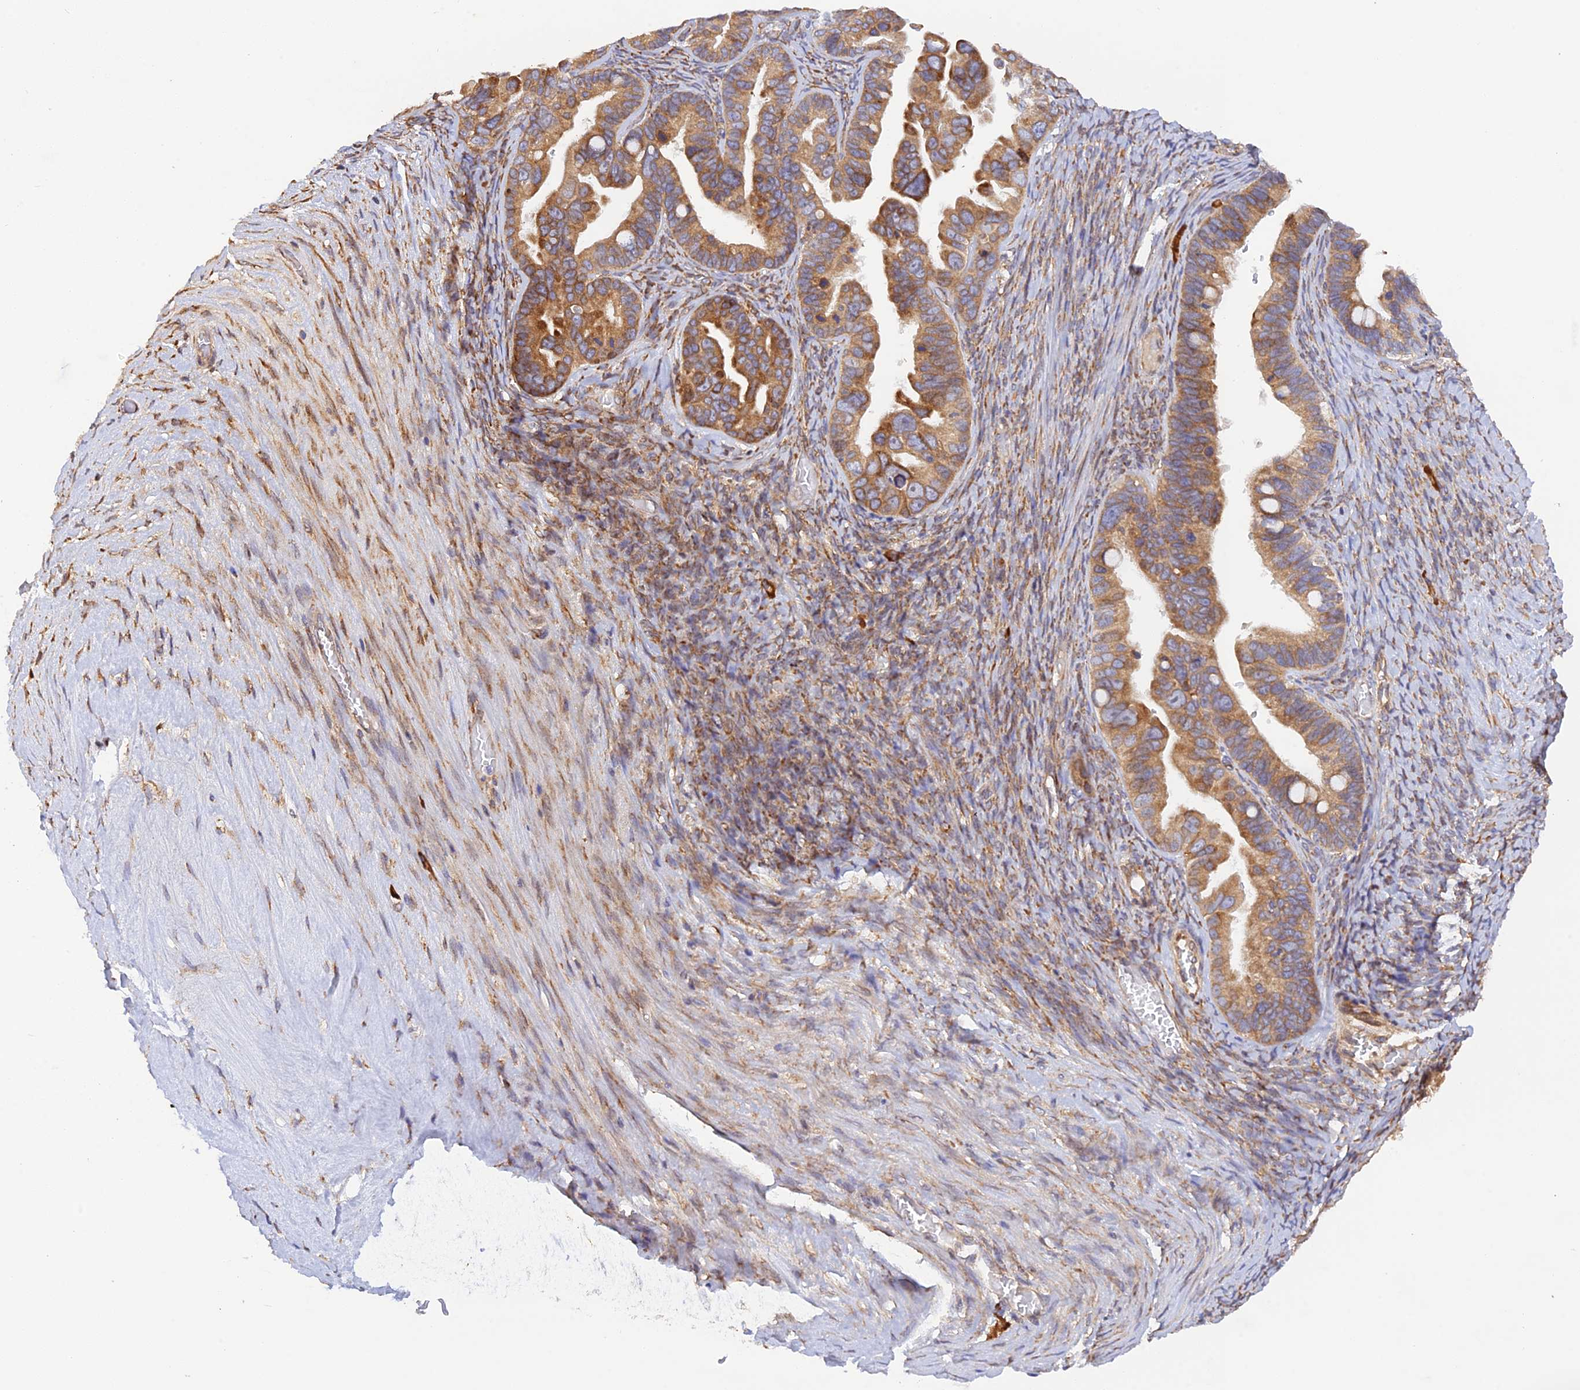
{"staining": {"intensity": "moderate", "quantity": ">75%", "location": "cytoplasmic/membranous"}, "tissue": "ovarian cancer", "cell_type": "Tumor cells", "image_type": "cancer", "snomed": [{"axis": "morphology", "description": "Cystadenocarcinoma, serous, NOS"}, {"axis": "topography", "description": "Ovary"}], "caption": "Approximately >75% of tumor cells in ovarian cancer show moderate cytoplasmic/membranous protein positivity as visualized by brown immunohistochemical staining.", "gene": "RPL5", "patient": {"sex": "female", "age": 56}}